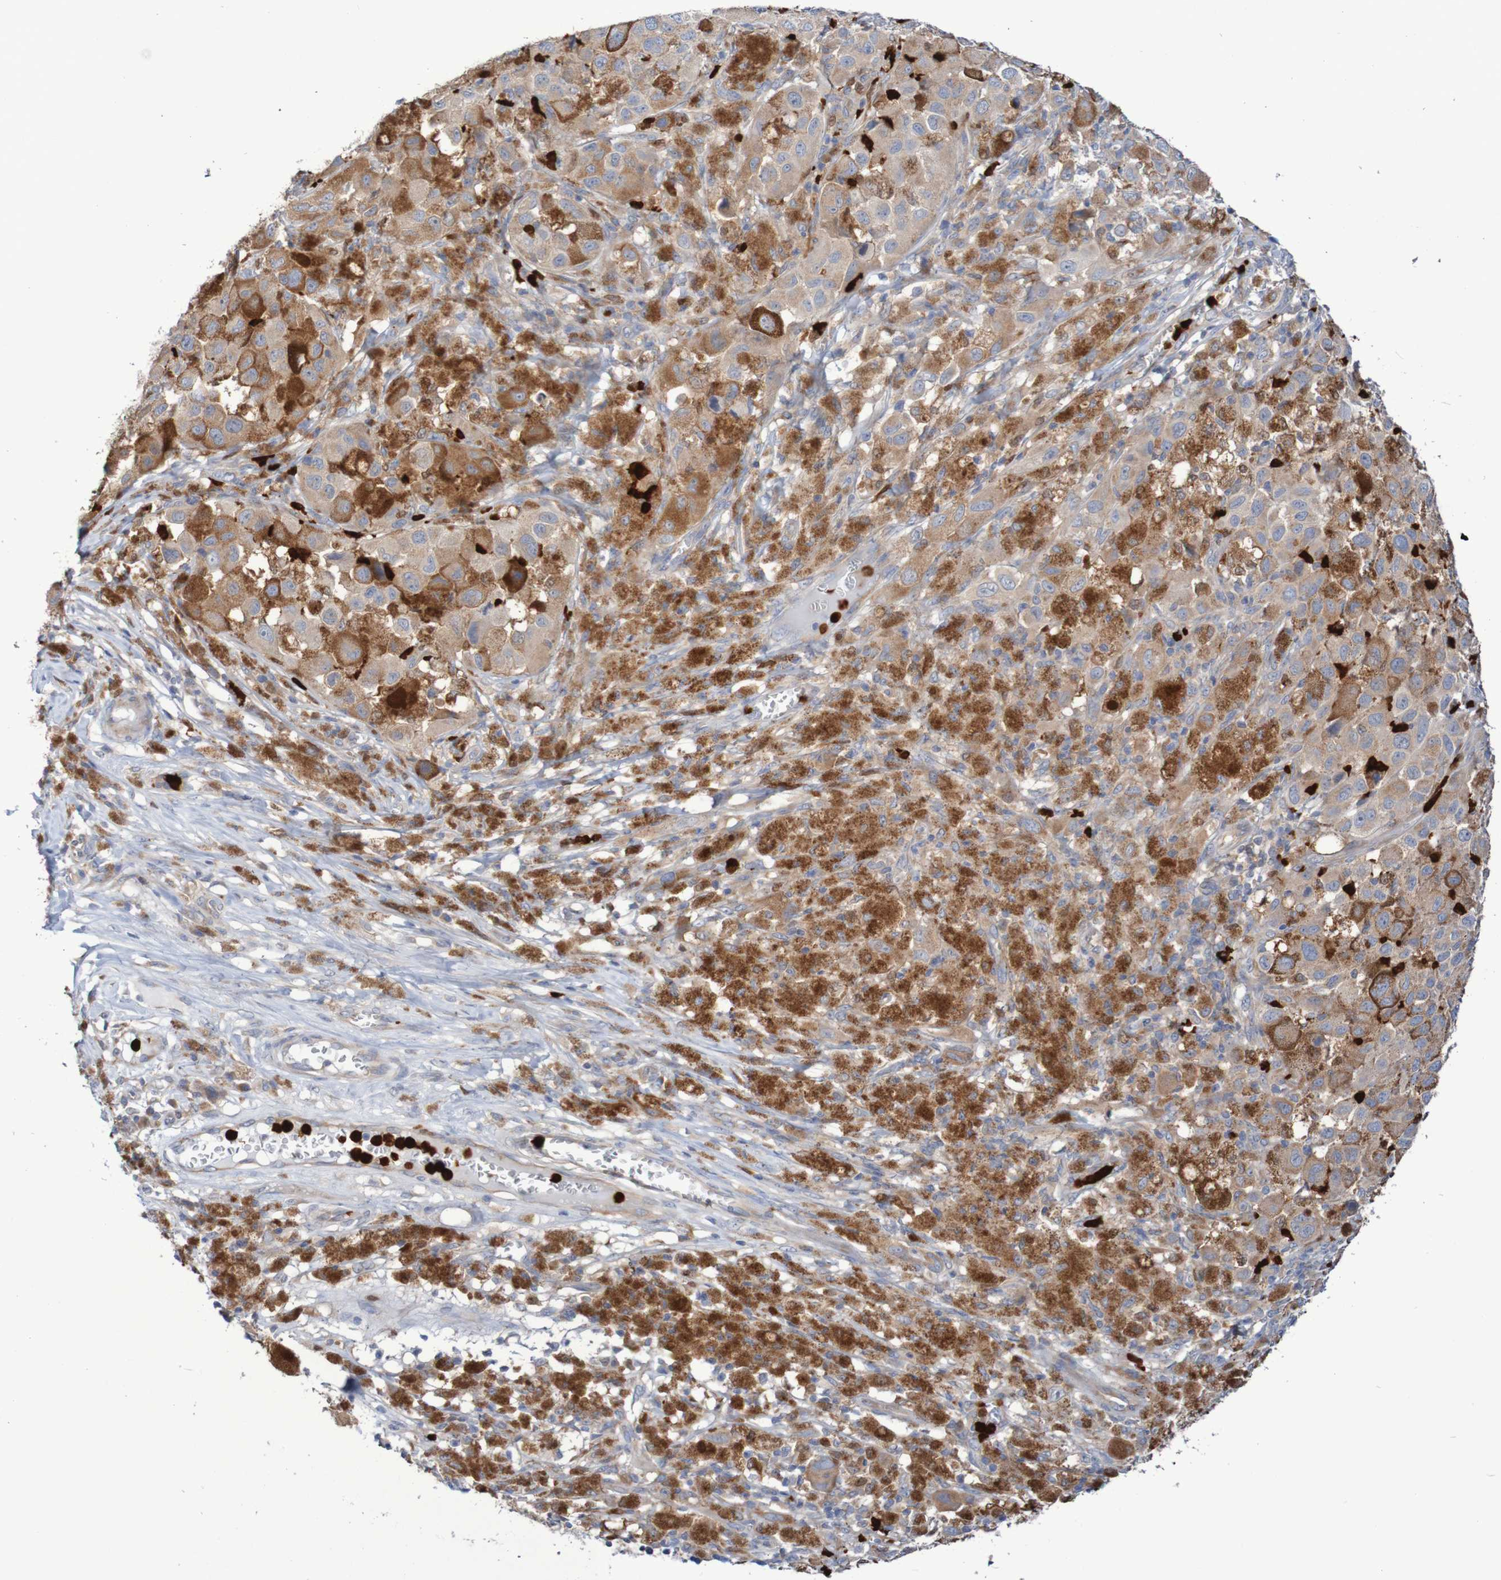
{"staining": {"intensity": "moderate", "quantity": "25%-75%", "location": "cytoplasmic/membranous"}, "tissue": "melanoma", "cell_type": "Tumor cells", "image_type": "cancer", "snomed": [{"axis": "morphology", "description": "Malignant melanoma, NOS"}, {"axis": "topography", "description": "Skin"}], "caption": "DAB (3,3'-diaminobenzidine) immunohistochemical staining of melanoma exhibits moderate cytoplasmic/membranous protein staining in about 25%-75% of tumor cells.", "gene": "PARP4", "patient": {"sex": "male", "age": 96}}